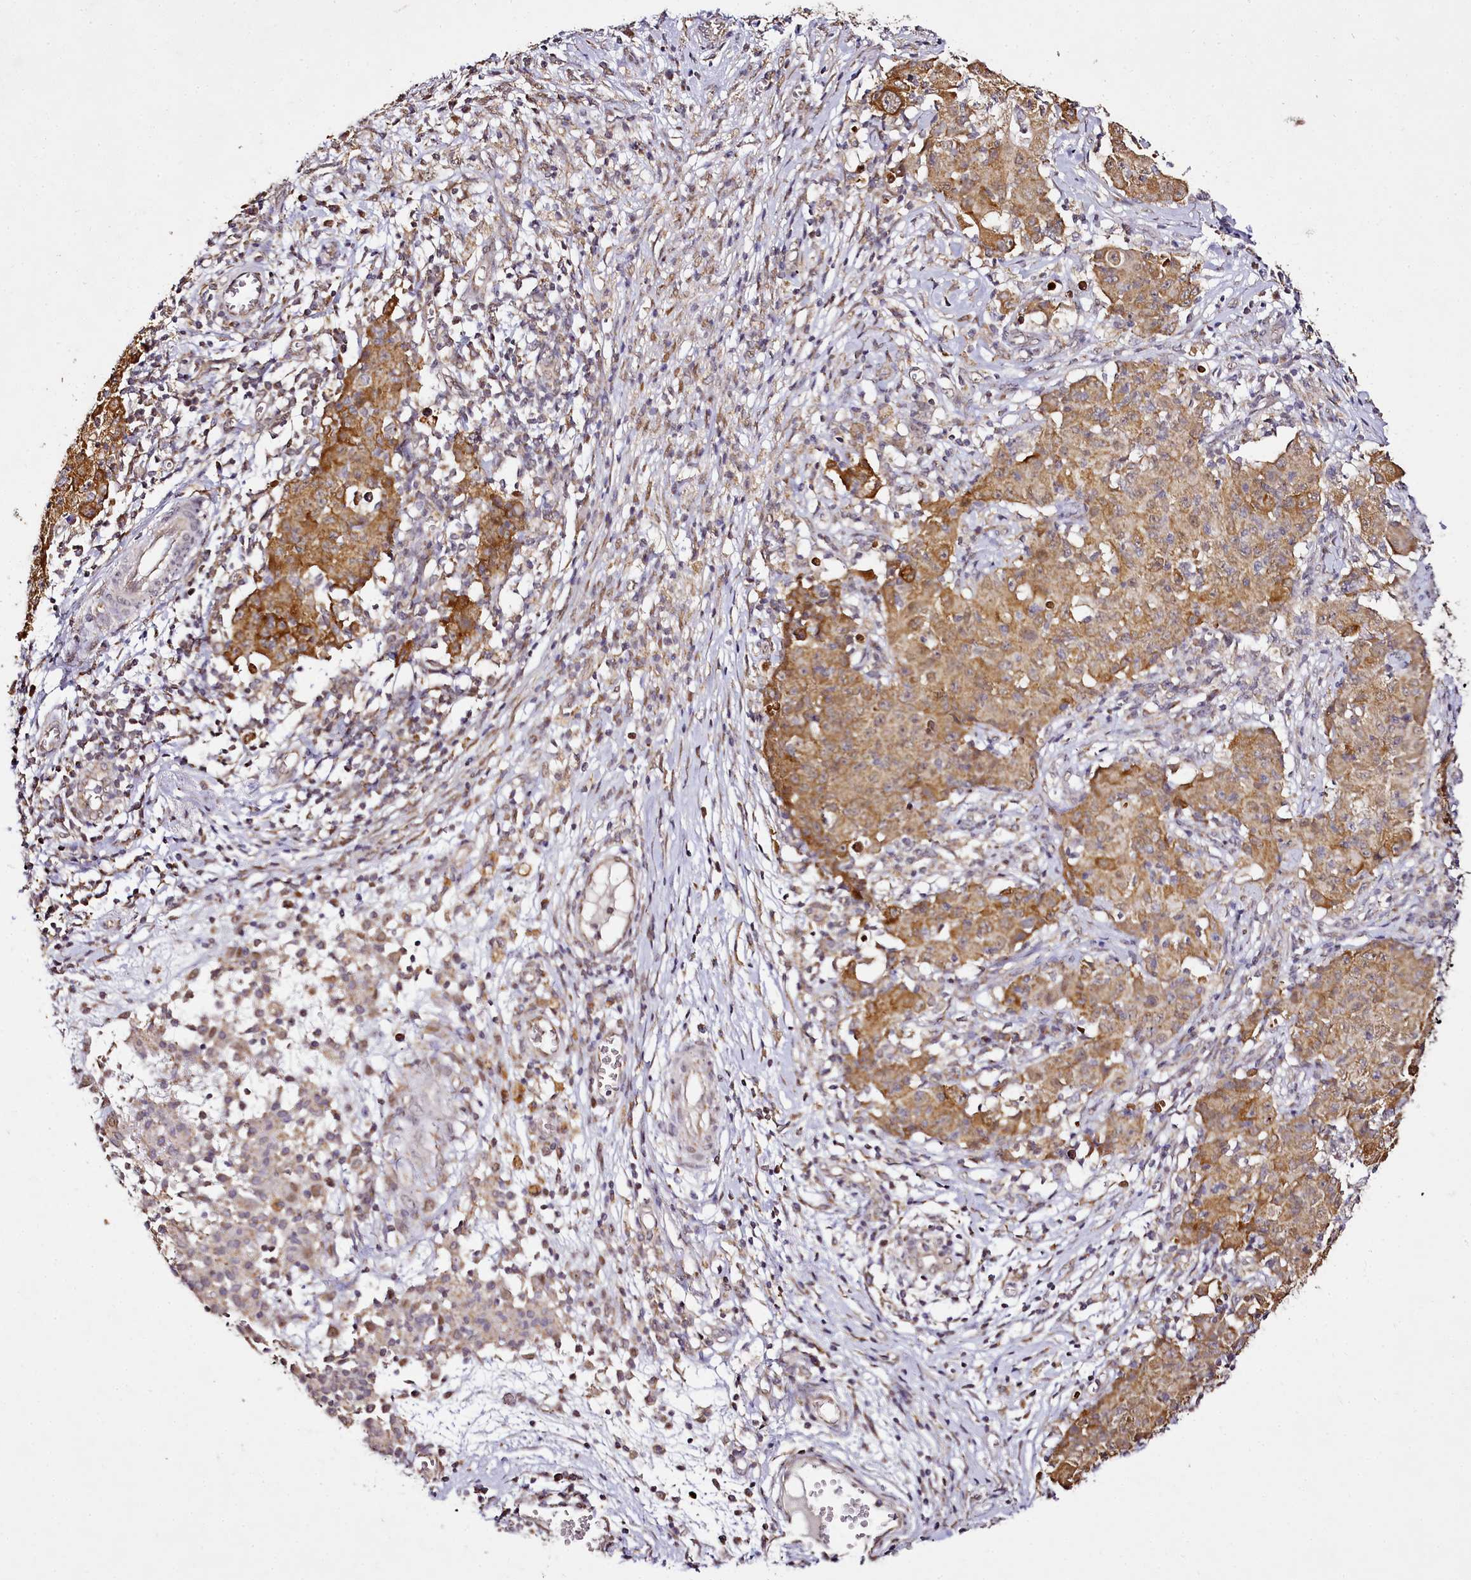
{"staining": {"intensity": "moderate", "quantity": ">75%", "location": "cytoplasmic/membranous"}, "tissue": "ovarian cancer", "cell_type": "Tumor cells", "image_type": "cancer", "snomed": [{"axis": "morphology", "description": "Carcinoma, endometroid"}, {"axis": "topography", "description": "Ovary"}], "caption": "A high-resolution photomicrograph shows IHC staining of ovarian endometroid carcinoma, which shows moderate cytoplasmic/membranous positivity in approximately >75% of tumor cells. (brown staining indicates protein expression, while blue staining denotes nuclei).", "gene": "EDIL3", "patient": {"sex": "female", "age": 42}}